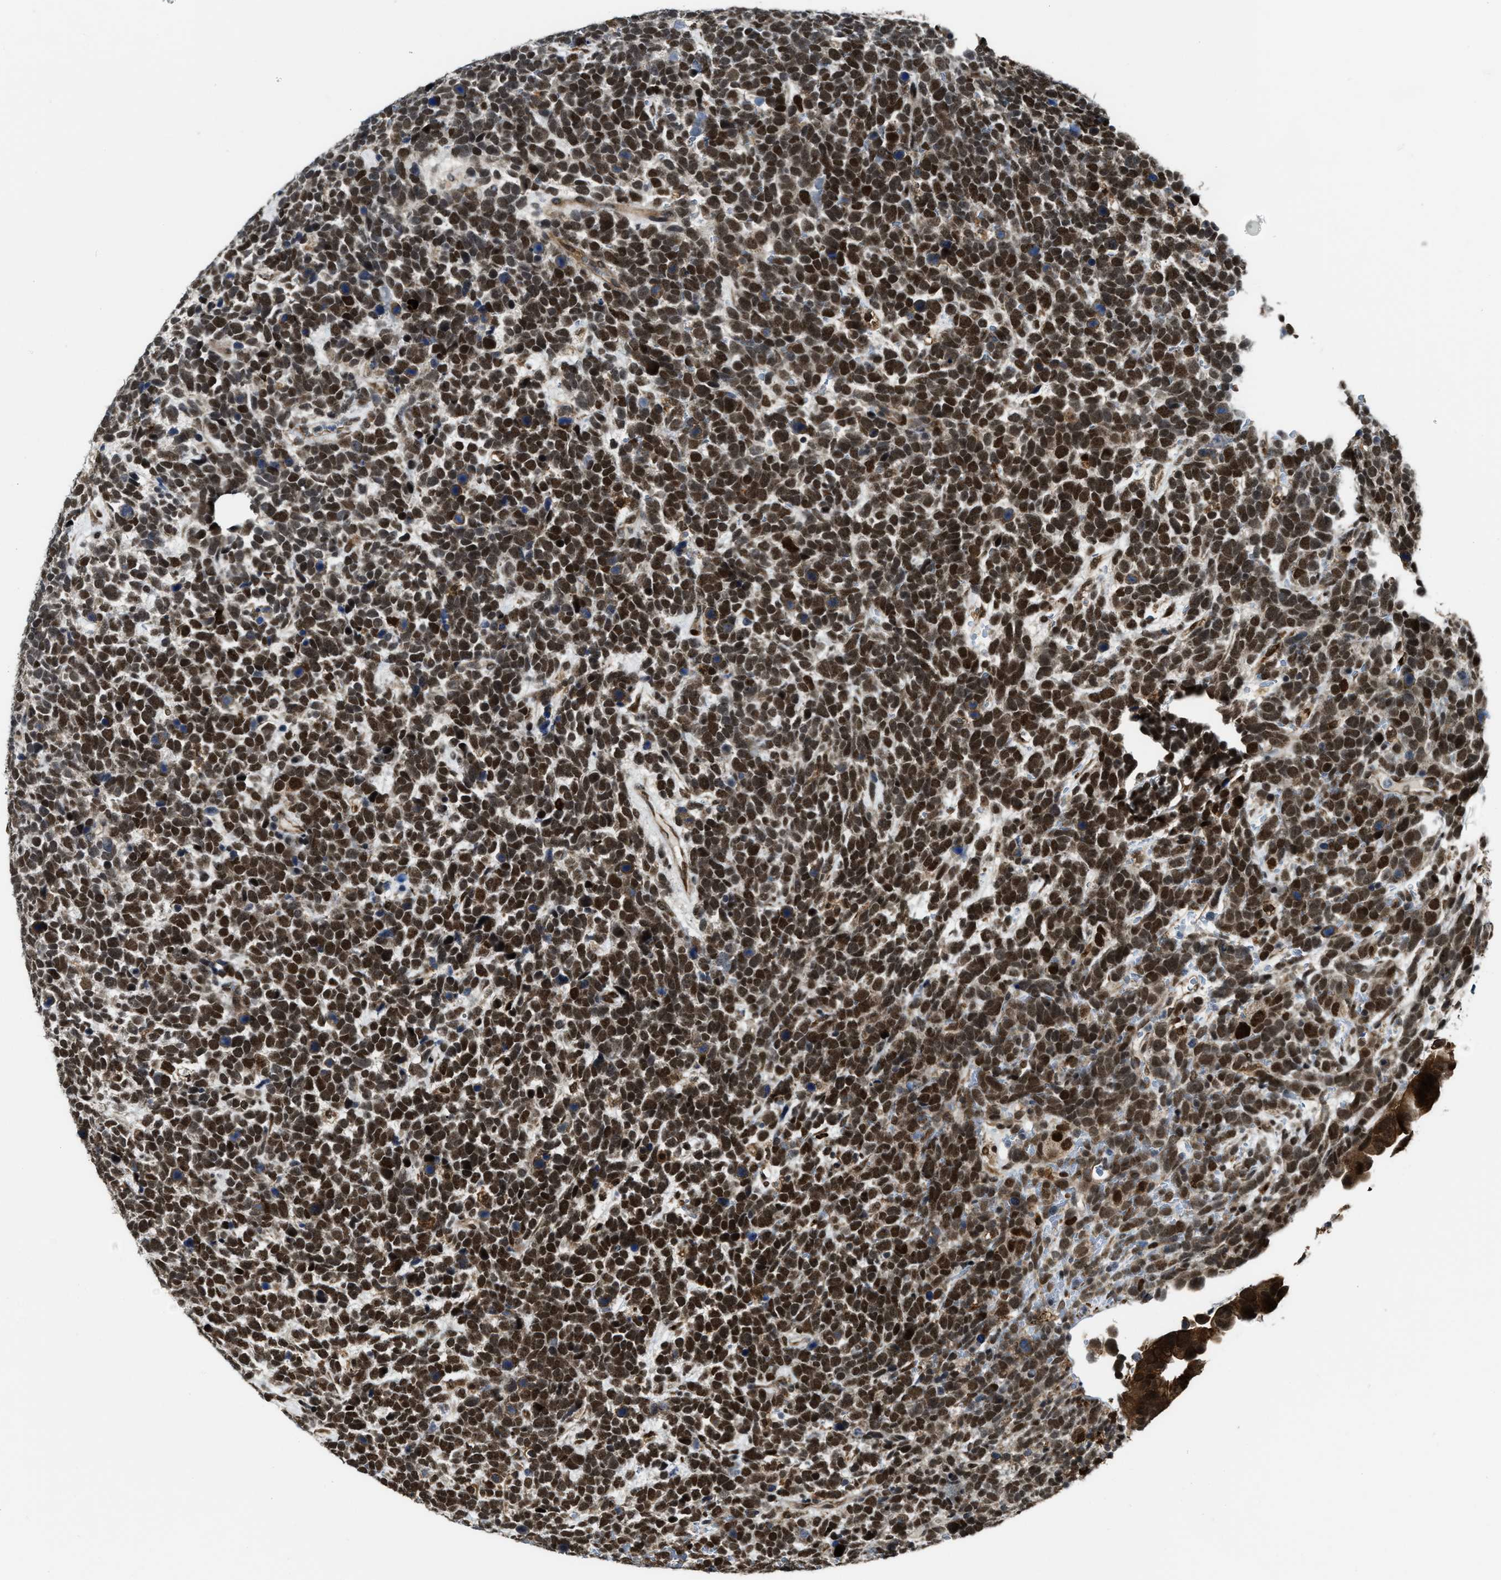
{"staining": {"intensity": "strong", "quantity": ">75%", "location": "nuclear"}, "tissue": "urothelial cancer", "cell_type": "Tumor cells", "image_type": "cancer", "snomed": [{"axis": "morphology", "description": "Urothelial carcinoma, High grade"}, {"axis": "topography", "description": "Urinary bladder"}], "caption": "The image exhibits a brown stain indicating the presence of a protein in the nuclear of tumor cells in urothelial cancer.", "gene": "ZNF250", "patient": {"sex": "female", "age": 82}}